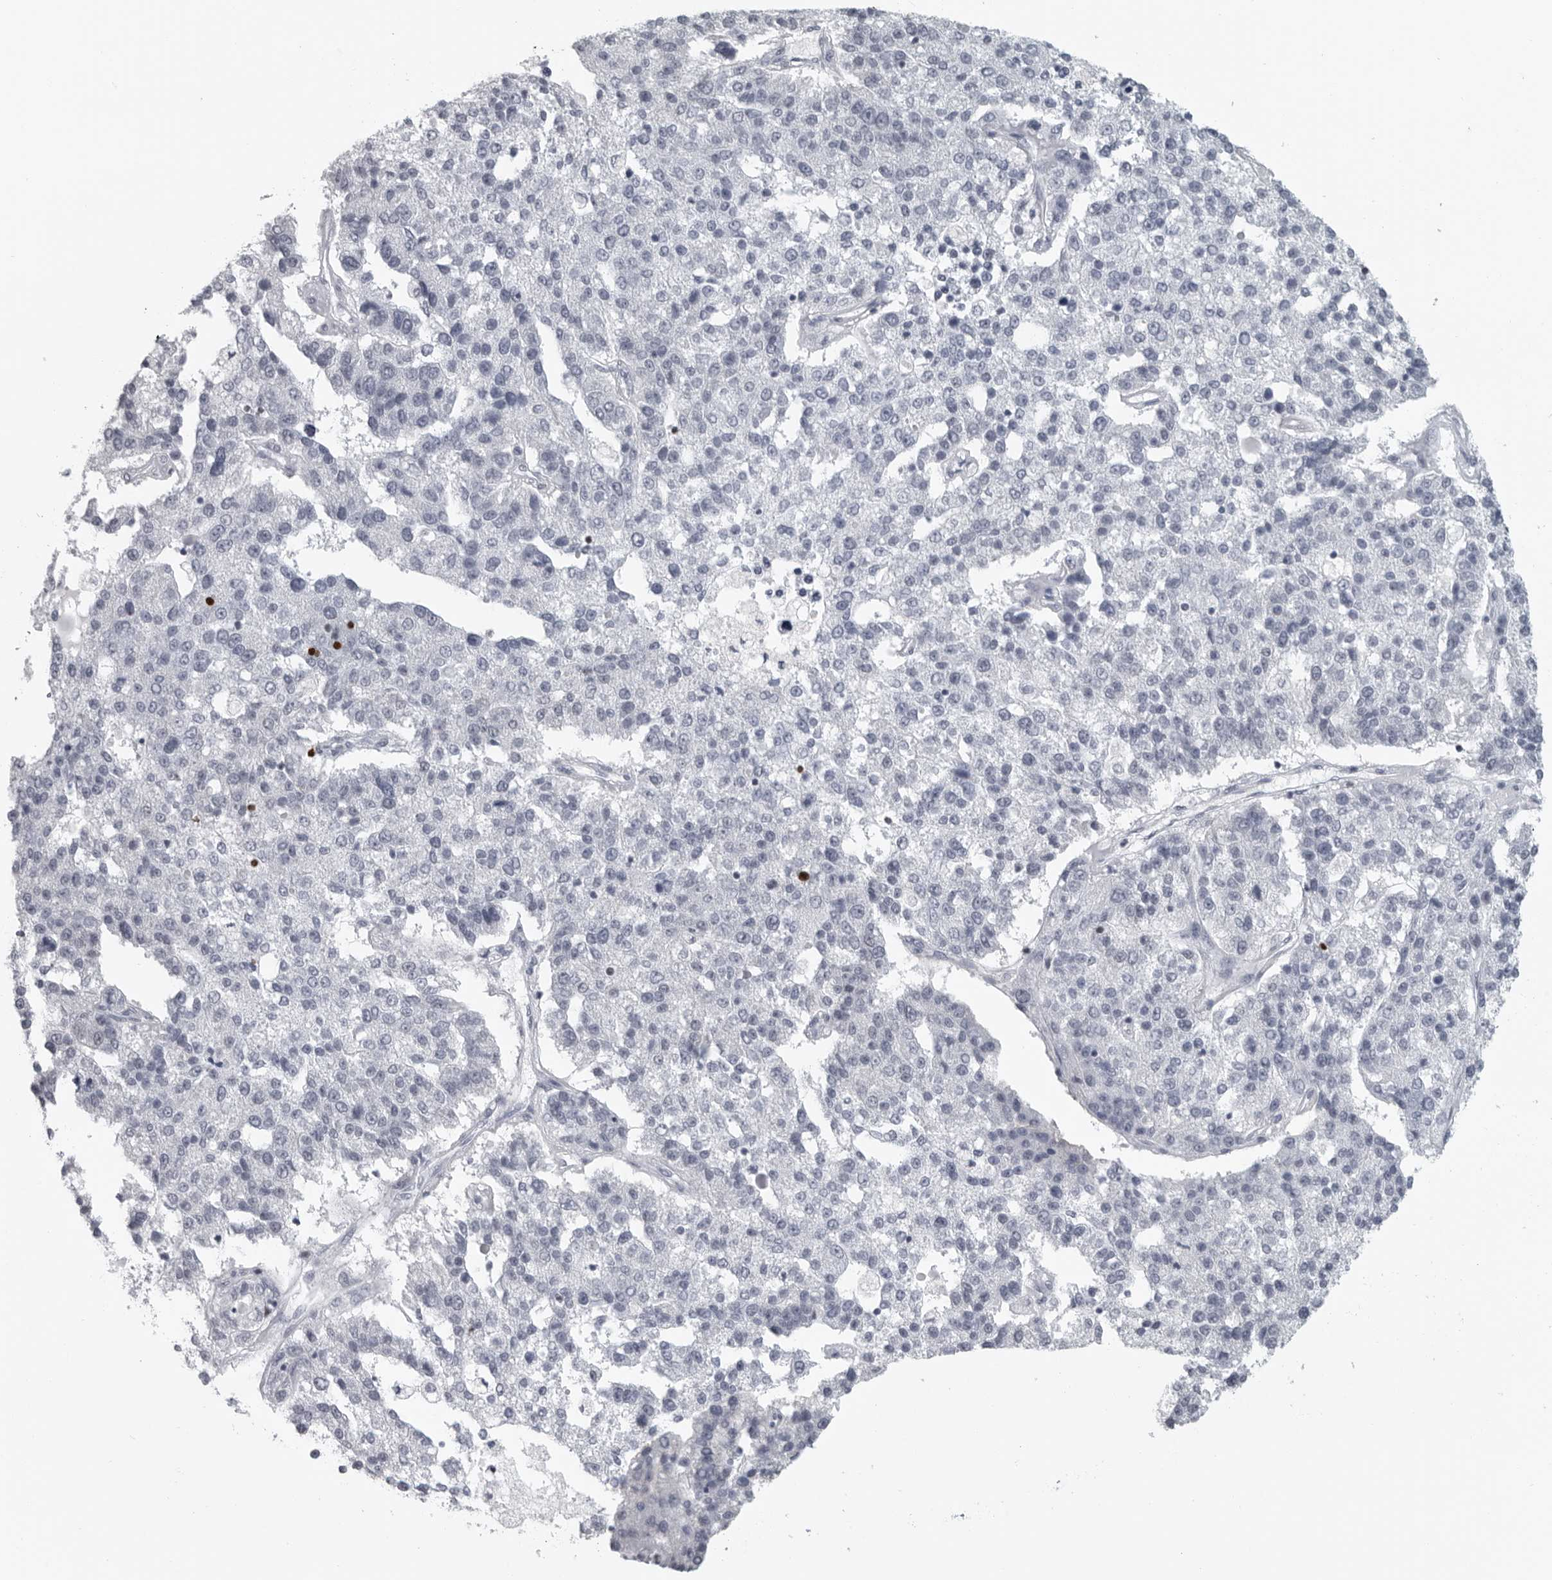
{"staining": {"intensity": "negative", "quantity": "none", "location": "none"}, "tissue": "pancreatic cancer", "cell_type": "Tumor cells", "image_type": "cancer", "snomed": [{"axis": "morphology", "description": "Adenocarcinoma, NOS"}, {"axis": "topography", "description": "Pancreas"}], "caption": "Micrograph shows no significant protein positivity in tumor cells of pancreatic cancer.", "gene": "SATB2", "patient": {"sex": "female", "age": 61}}